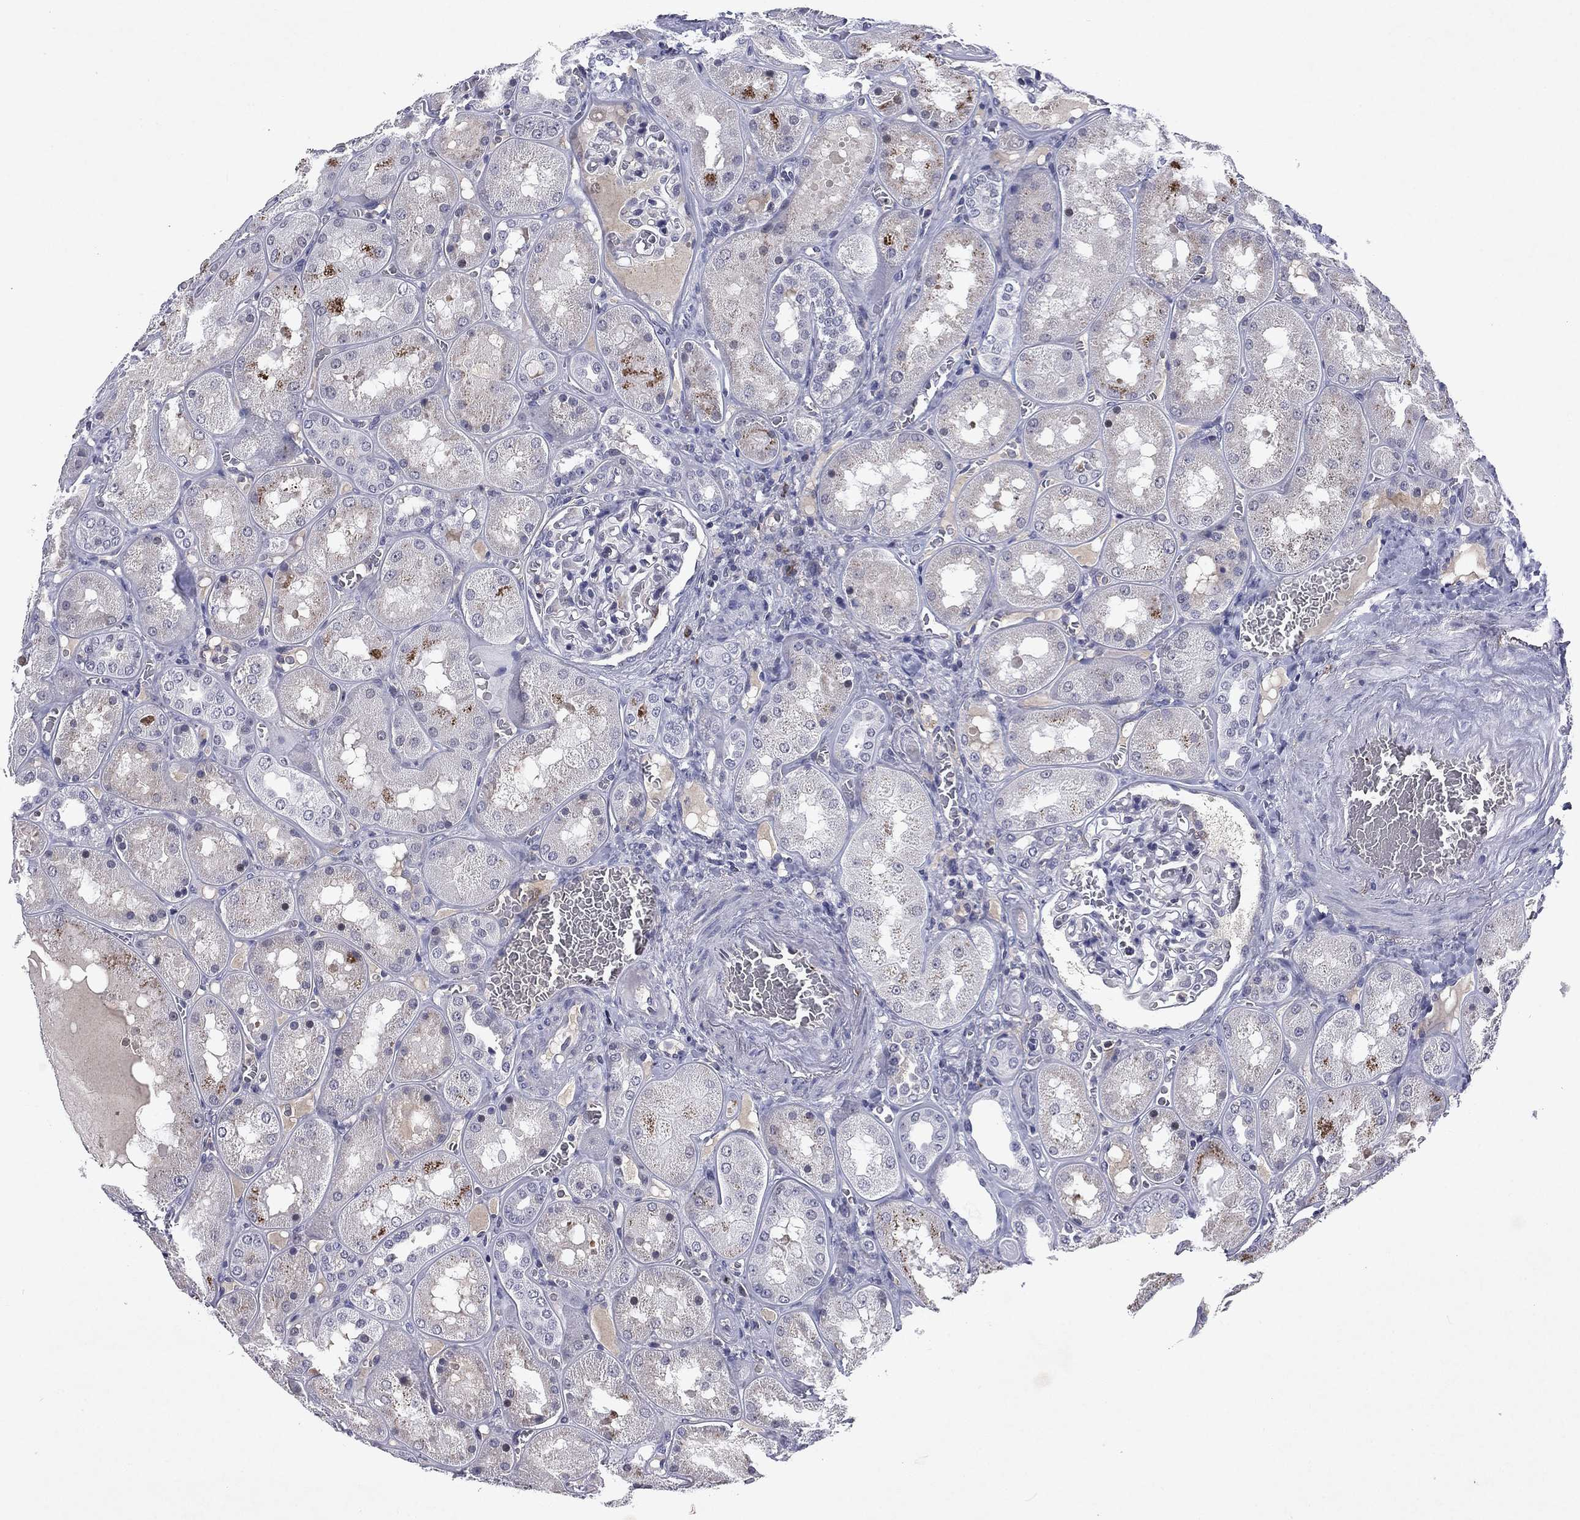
{"staining": {"intensity": "strong", "quantity": "<25%", "location": "cytoplasmic/membranous"}, "tissue": "kidney", "cell_type": "Cells in glomeruli", "image_type": "normal", "snomed": [{"axis": "morphology", "description": "Normal tissue, NOS"}, {"axis": "topography", "description": "Kidney"}], "caption": "Cells in glomeruli exhibit medium levels of strong cytoplasmic/membranous expression in about <25% of cells in benign human kidney.", "gene": "ECM1", "patient": {"sex": "male", "age": 73}}